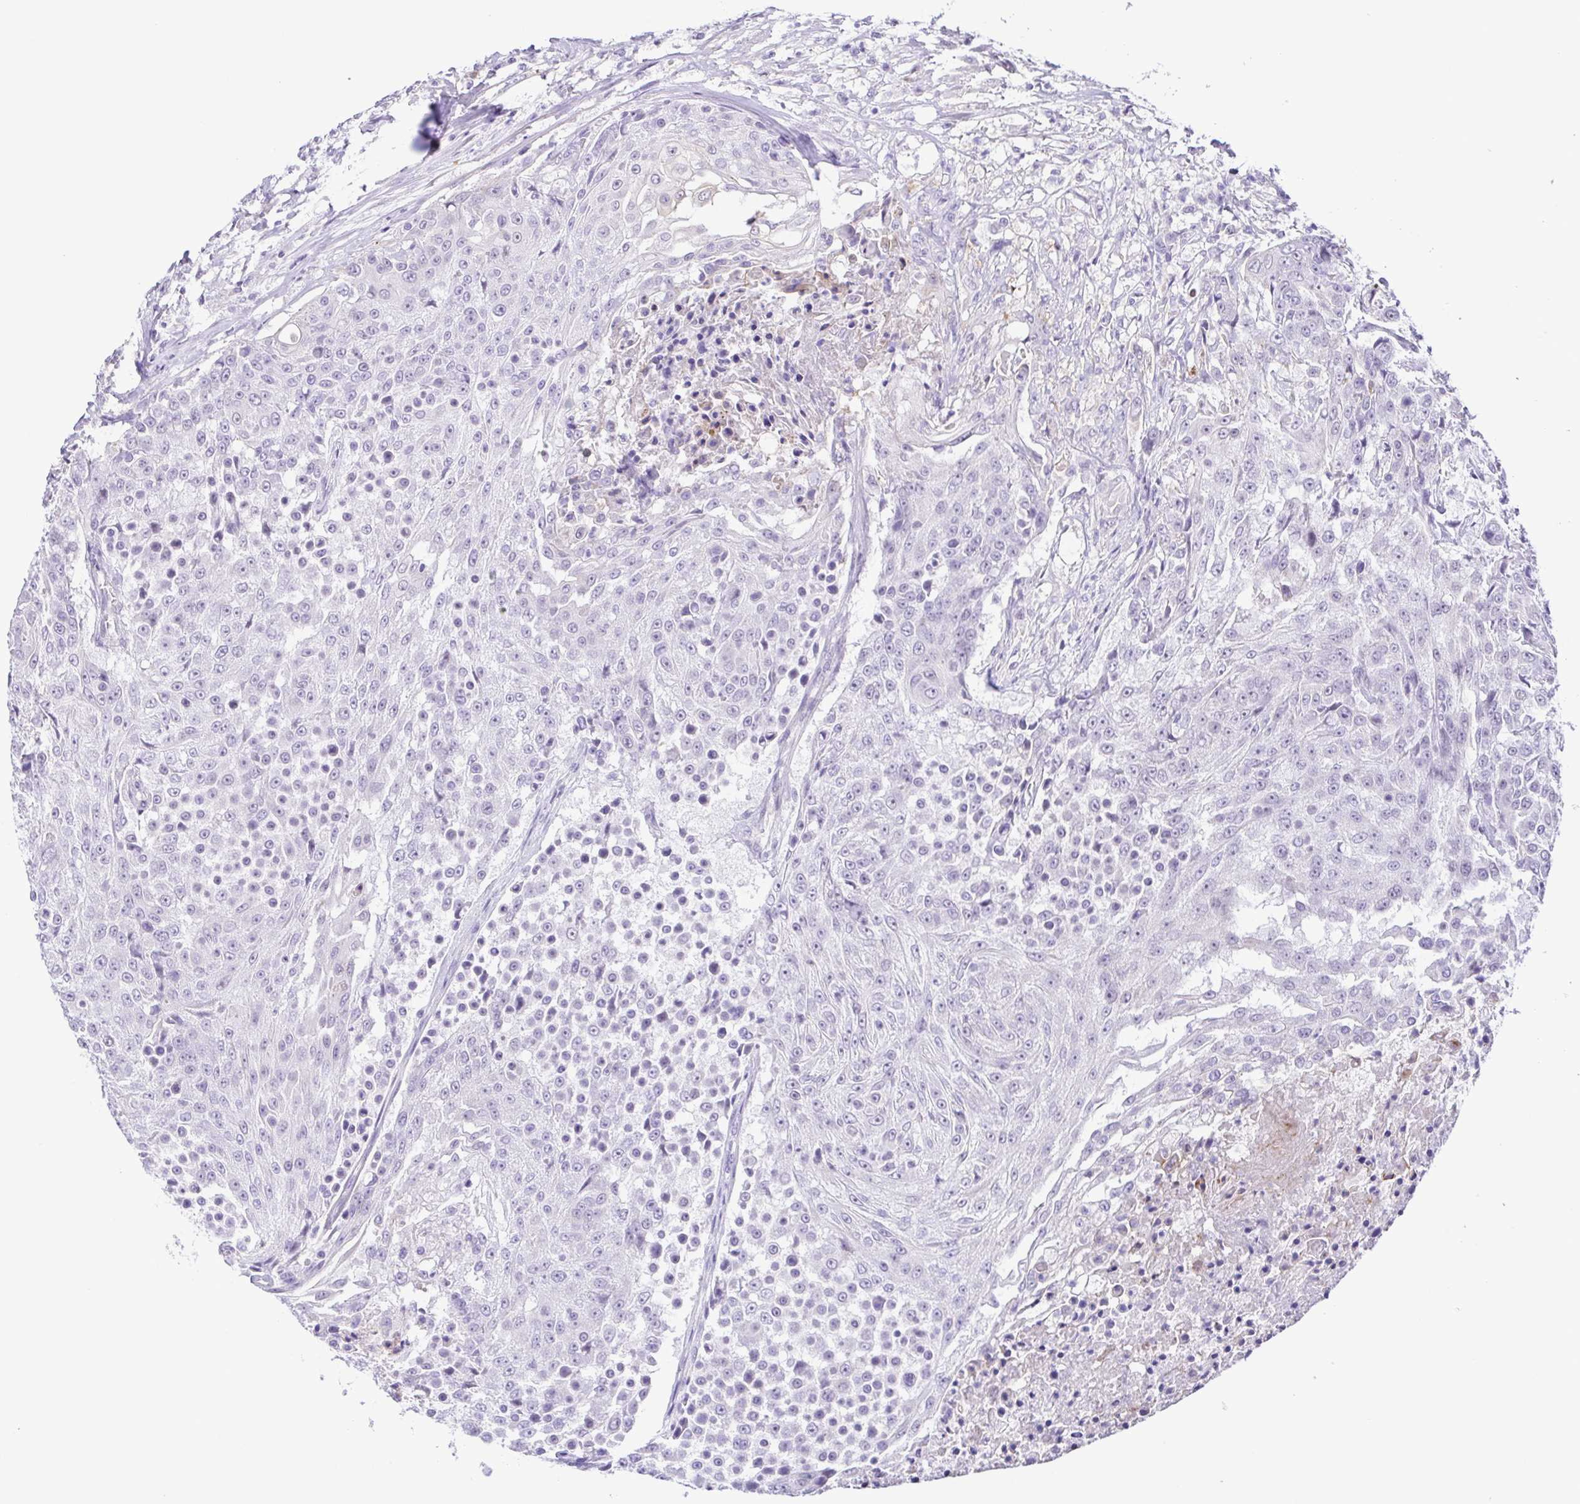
{"staining": {"intensity": "negative", "quantity": "none", "location": "none"}, "tissue": "urothelial cancer", "cell_type": "Tumor cells", "image_type": "cancer", "snomed": [{"axis": "morphology", "description": "Urothelial carcinoma, High grade"}, {"axis": "topography", "description": "Urinary bladder"}], "caption": "An image of high-grade urothelial carcinoma stained for a protein shows no brown staining in tumor cells.", "gene": "DCLK2", "patient": {"sex": "female", "age": 63}}